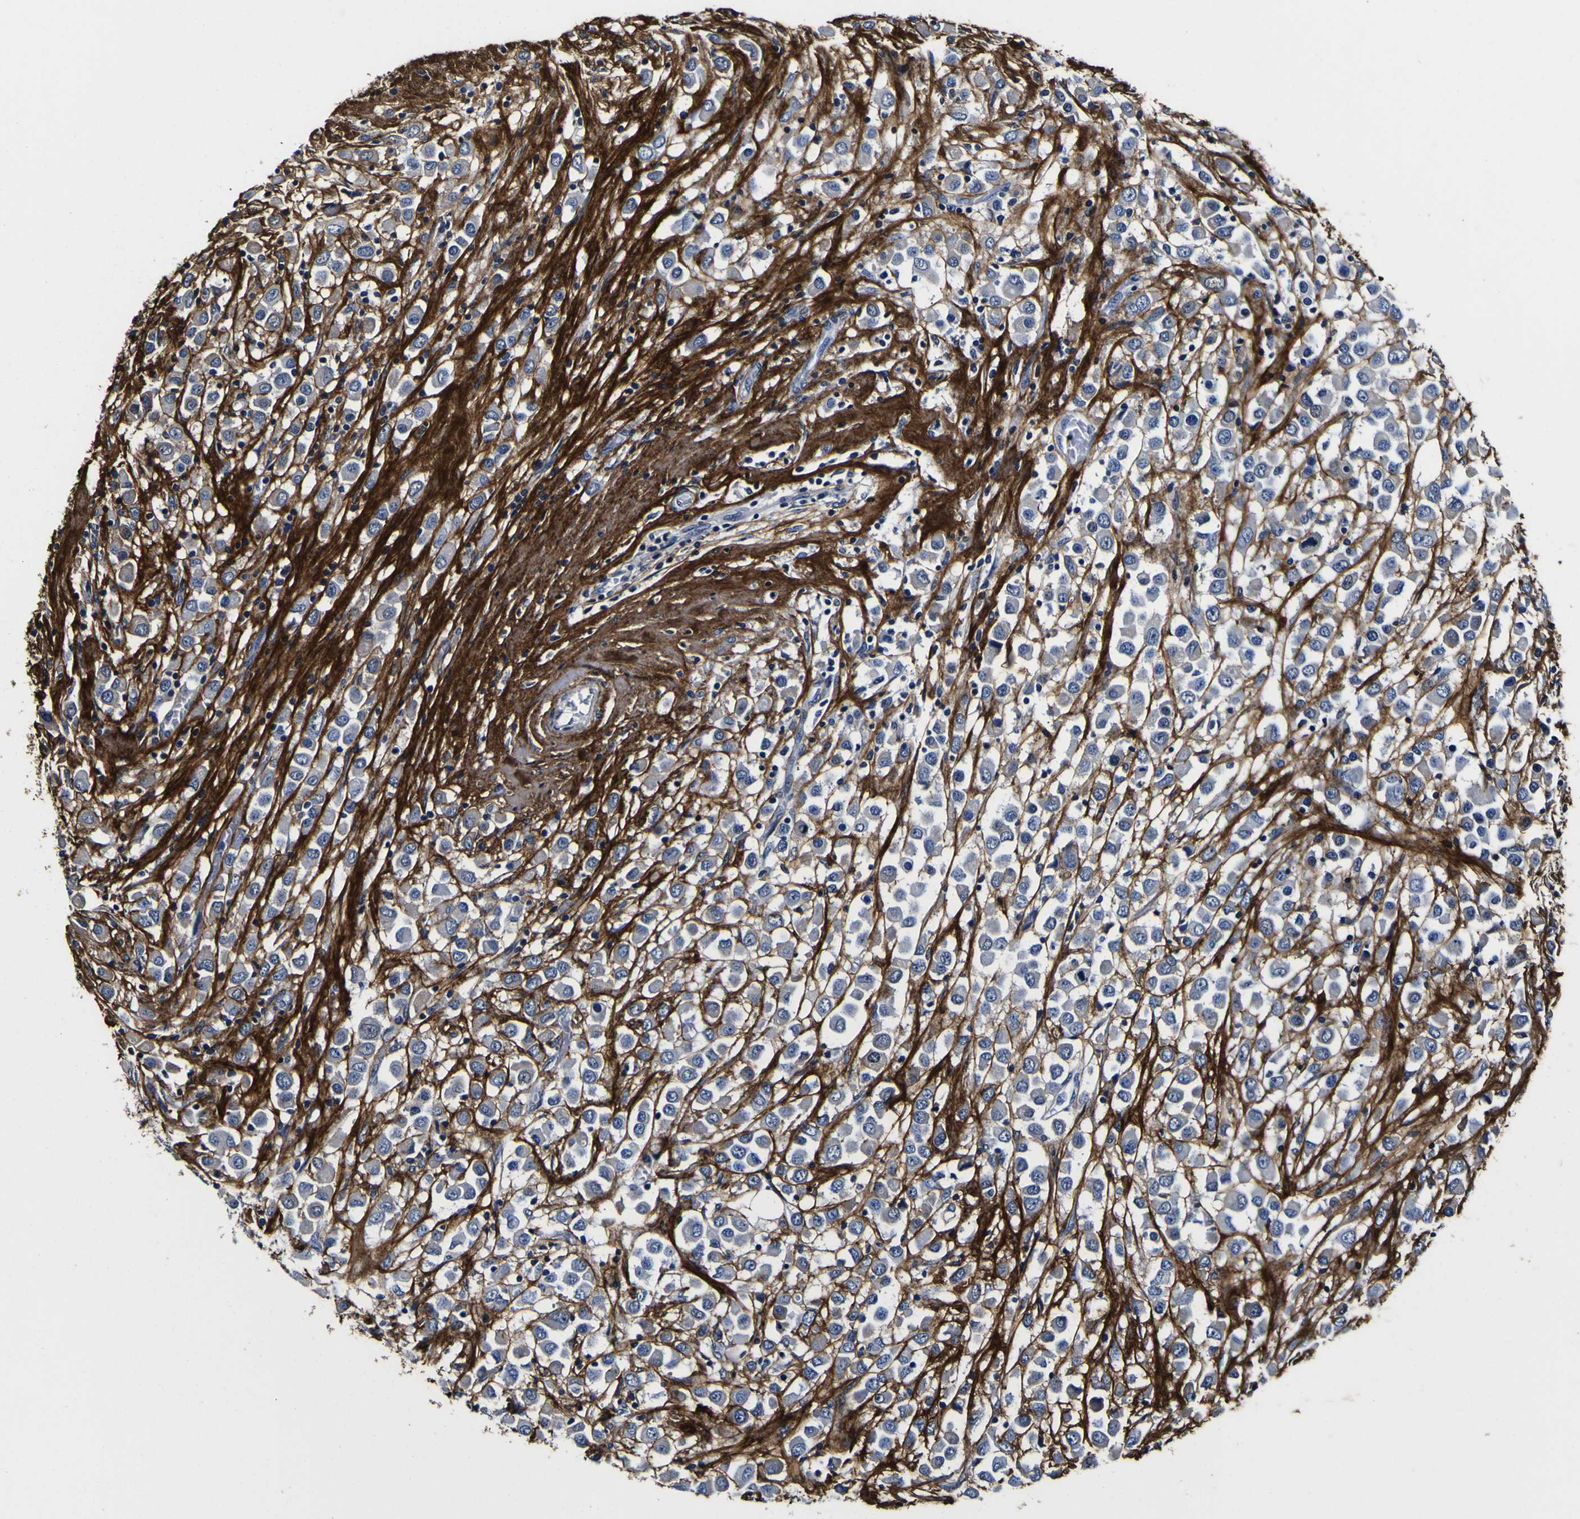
{"staining": {"intensity": "negative", "quantity": "none", "location": "none"}, "tissue": "breast cancer", "cell_type": "Tumor cells", "image_type": "cancer", "snomed": [{"axis": "morphology", "description": "Duct carcinoma"}, {"axis": "topography", "description": "Breast"}], "caption": "This is a micrograph of IHC staining of intraductal carcinoma (breast), which shows no expression in tumor cells. Brightfield microscopy of IHC stained with DAB (3,3'-diaminobenzidine) (brown) and hematoxylin (blue), captured at high magnification.", "gene": "POSTN", "patient": {"sex": "female", "age": 61}}